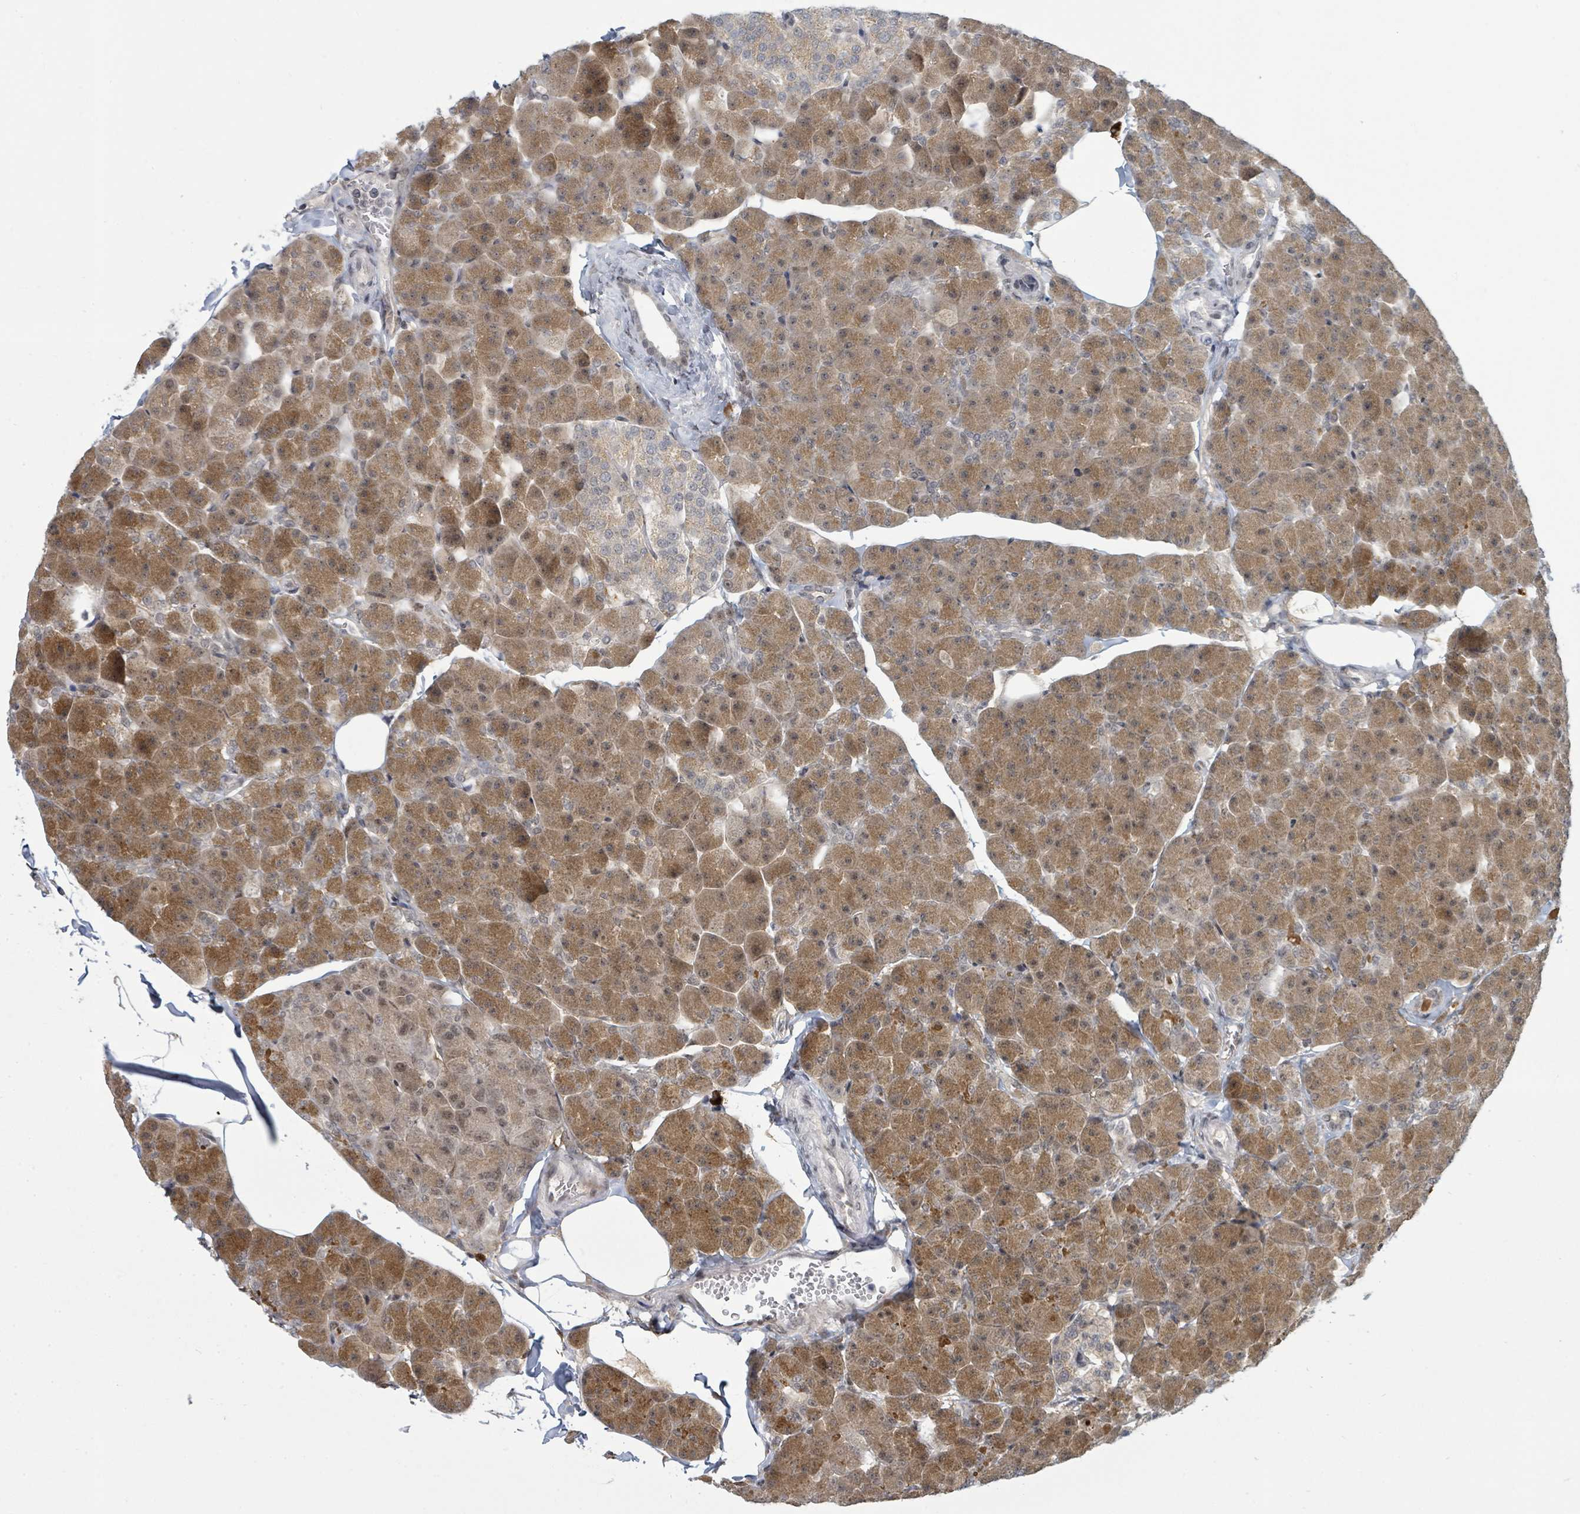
{"staining": {"intensity": "moderate", "quantity": ">75%", "location": "cytoplasmic/membranous"}, "tissue": "pancreas", "cell_type": "Exocrine glandular cells", "image_type": "normal", "snomed": [{"axis": "morphology", "description": "Normal tissue, NOS"}, {"axis": "topography", "description": "Pancreas"}], "caption": "IHC (DAB) staining of normal pancreas displays moderate cytoplasmic/membranous protein expression in approximately >75% of exocrine glandular cells.", "gene": "PSMG2", "patient": {"sex": "male", "age": 35}}